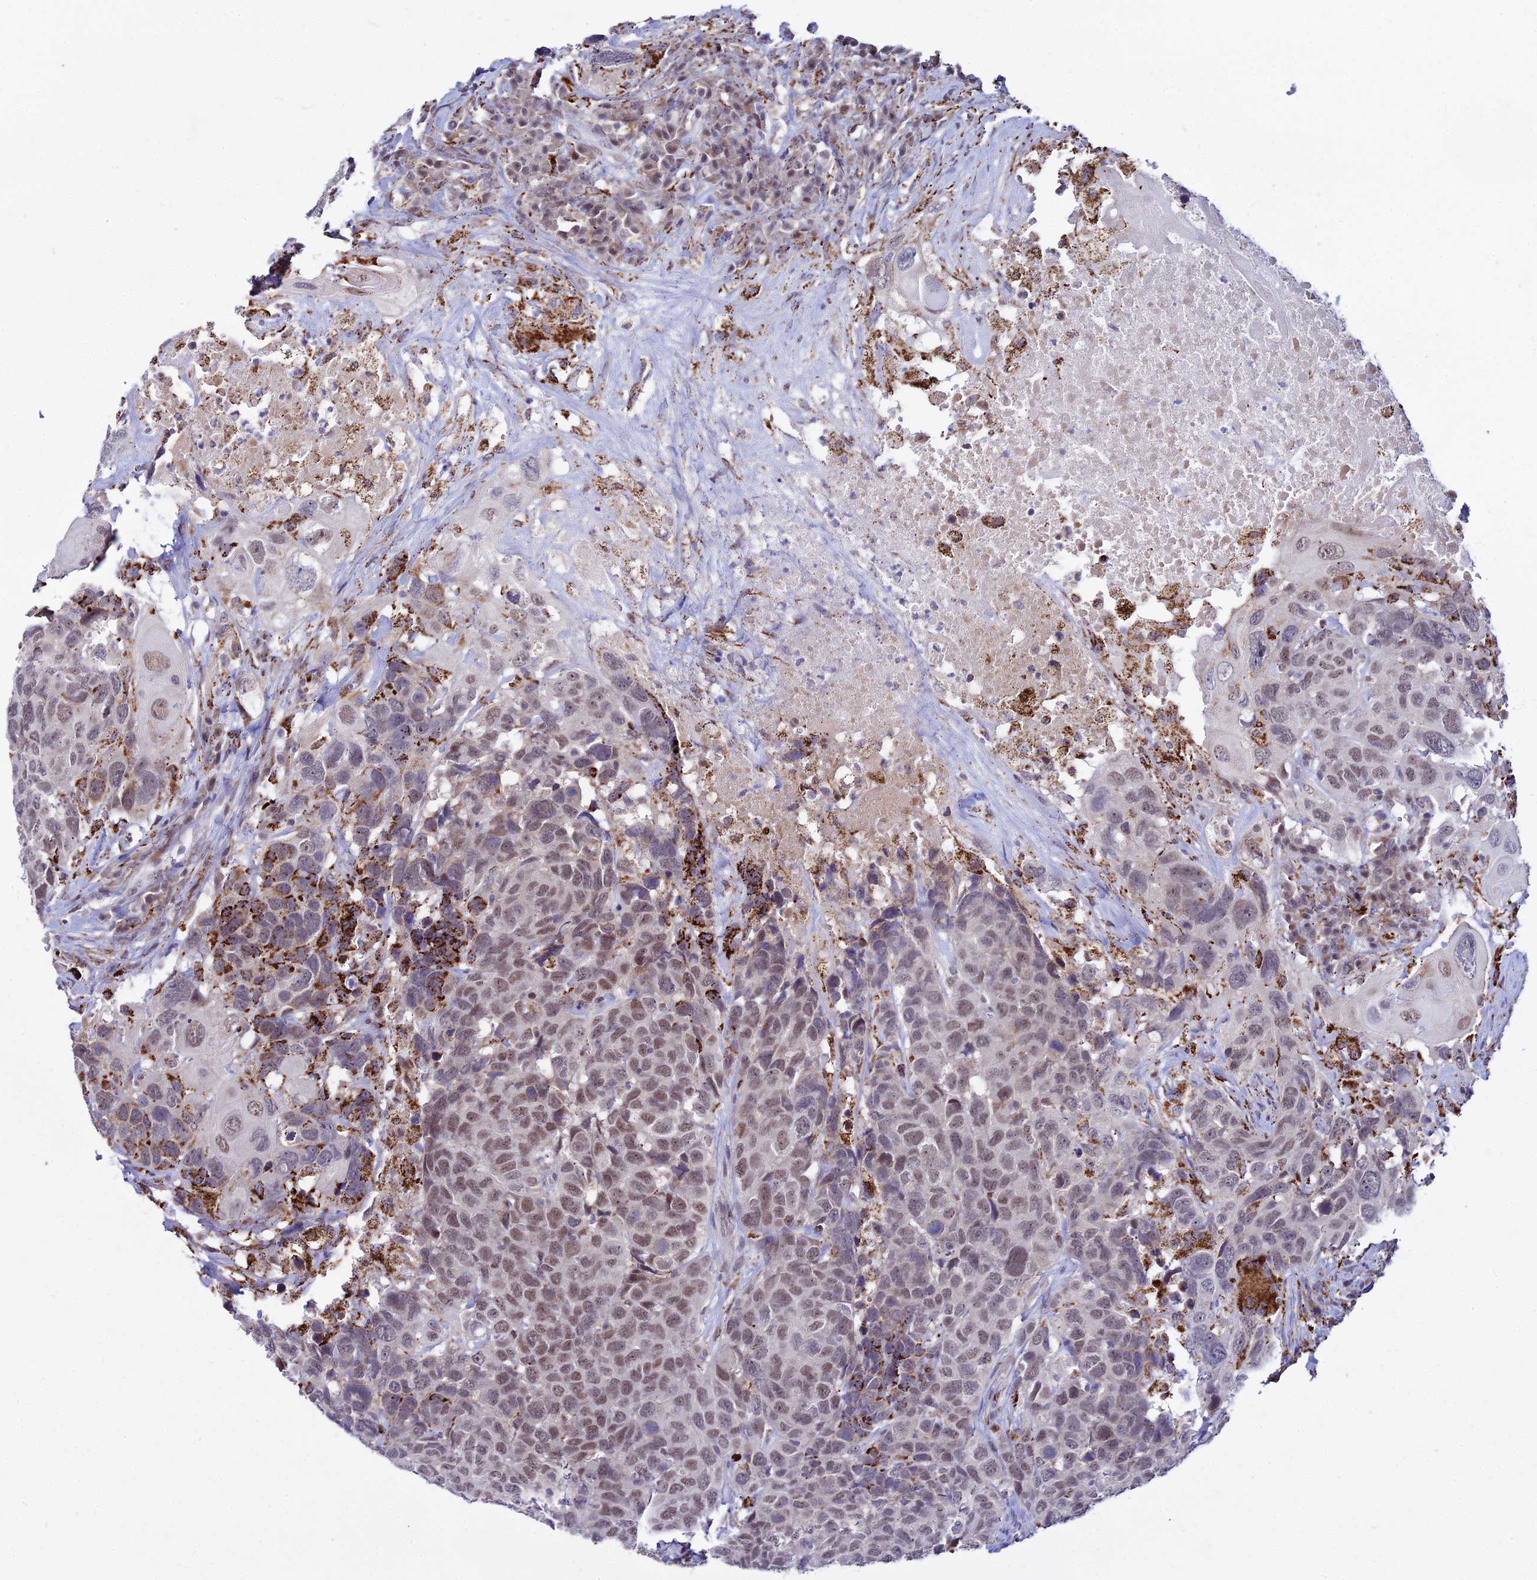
{"staining": {"intensity": "moderate", "quantity": ">75%", "location": "nuclear"}, "tissue": "head and neck cancer", "cell_type": "Tumor cells", "image_type": "cancer", "snomed": [{"axis": "morphology", "description": "Squamous cell carcinoma, NOS"}, {"axis": "topography", "description": "Head-Neck"}], "caption": "Head and neck cancer was stained to show a protein in brown. There is medium levels of moderate nuclear expression in approximately >75% of tumor cells.", "gene": "C6orf163", "patient": {"sex": "male", "age": 66}}